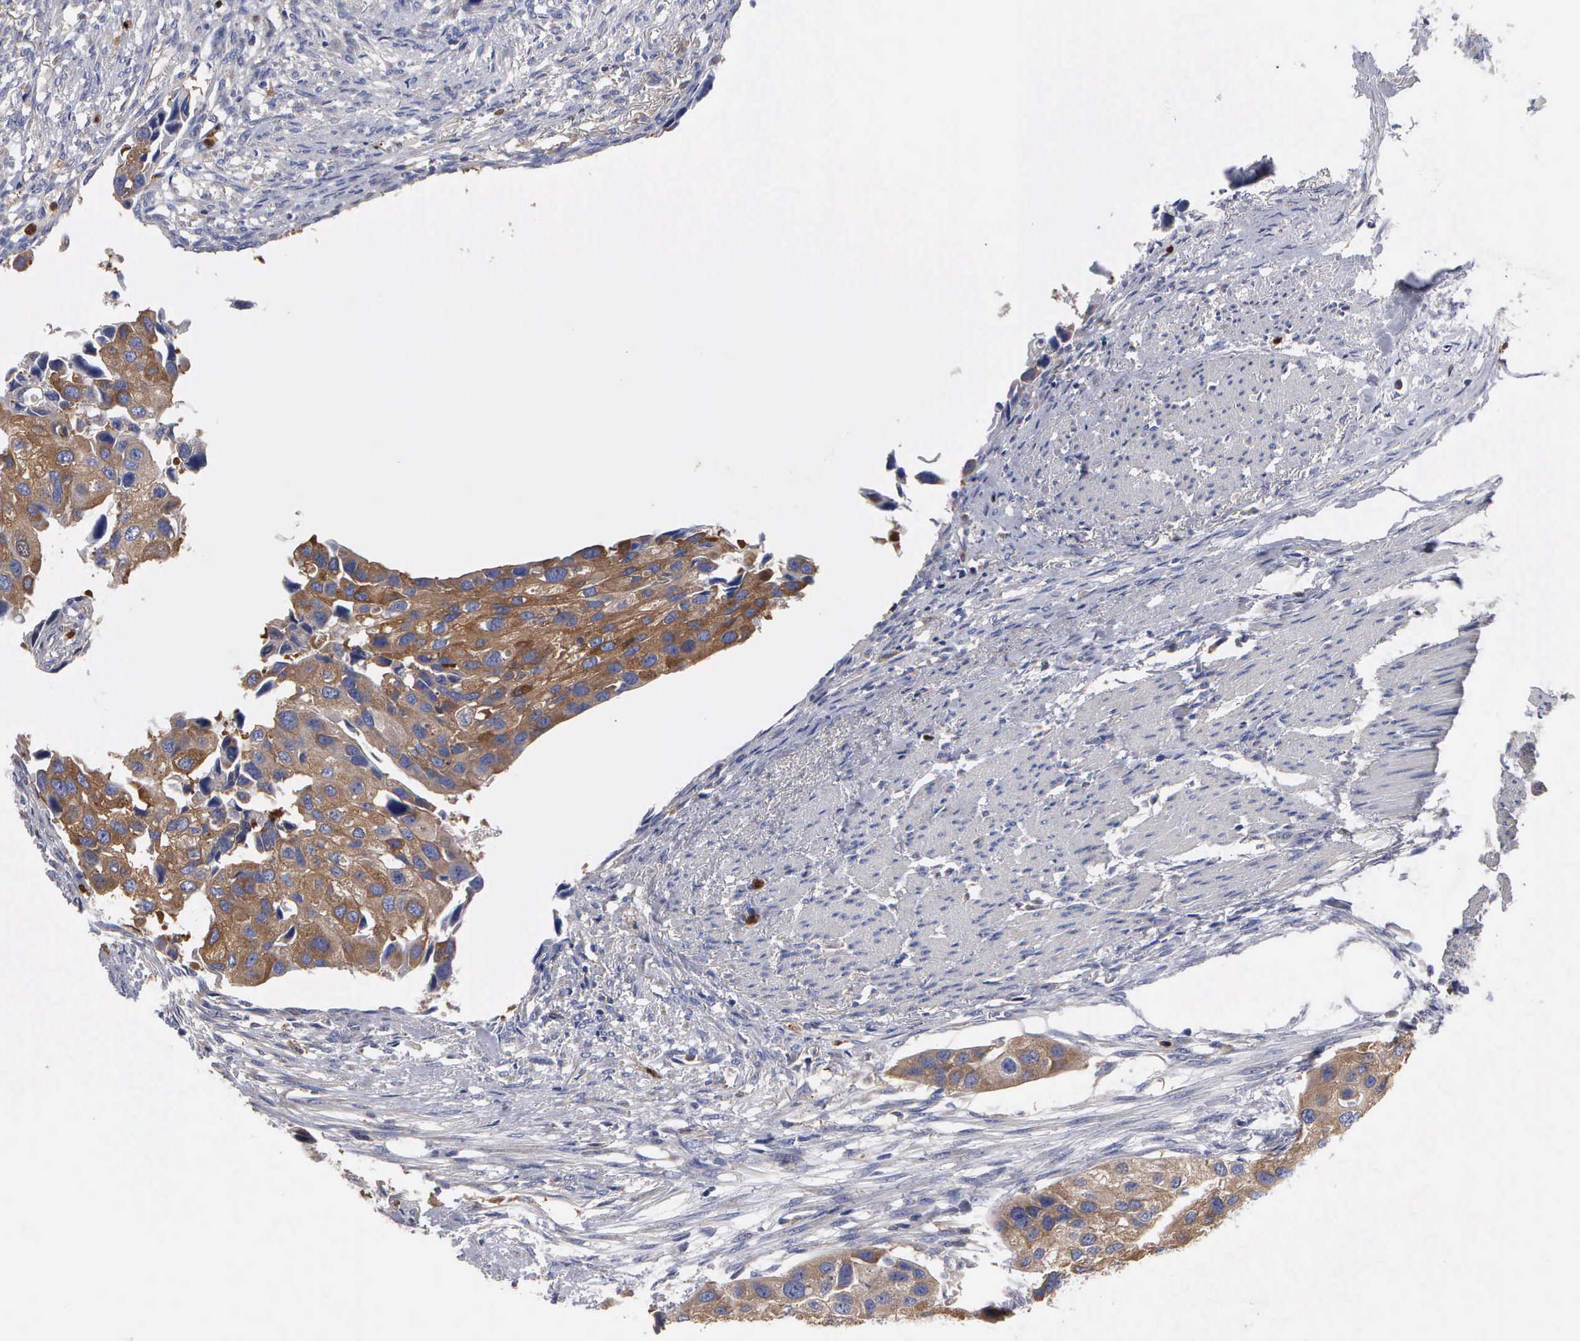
{"staining": {"intensity": "moderate", "quantity": ">75%", "location": "cytoplasmic/membranous"}, "tissue": "urothelial cancer", "cell_type": "Tumor cells", "image_type": "cancer", "snomed": [{"axis": "morphology", "description": "Urothelial carcinoma, High grade"}, {"axis": "topography", "description": "Urinary bladder"}], "caption": "Protein expression analysis of human urothelial carcinoma (high-grade) reveals moderate cytoplasmic/membranous positivity in approximately >75% of tumor cells.", "gene": "G6PD", "patient": {"sex": "male", "age": 55}}